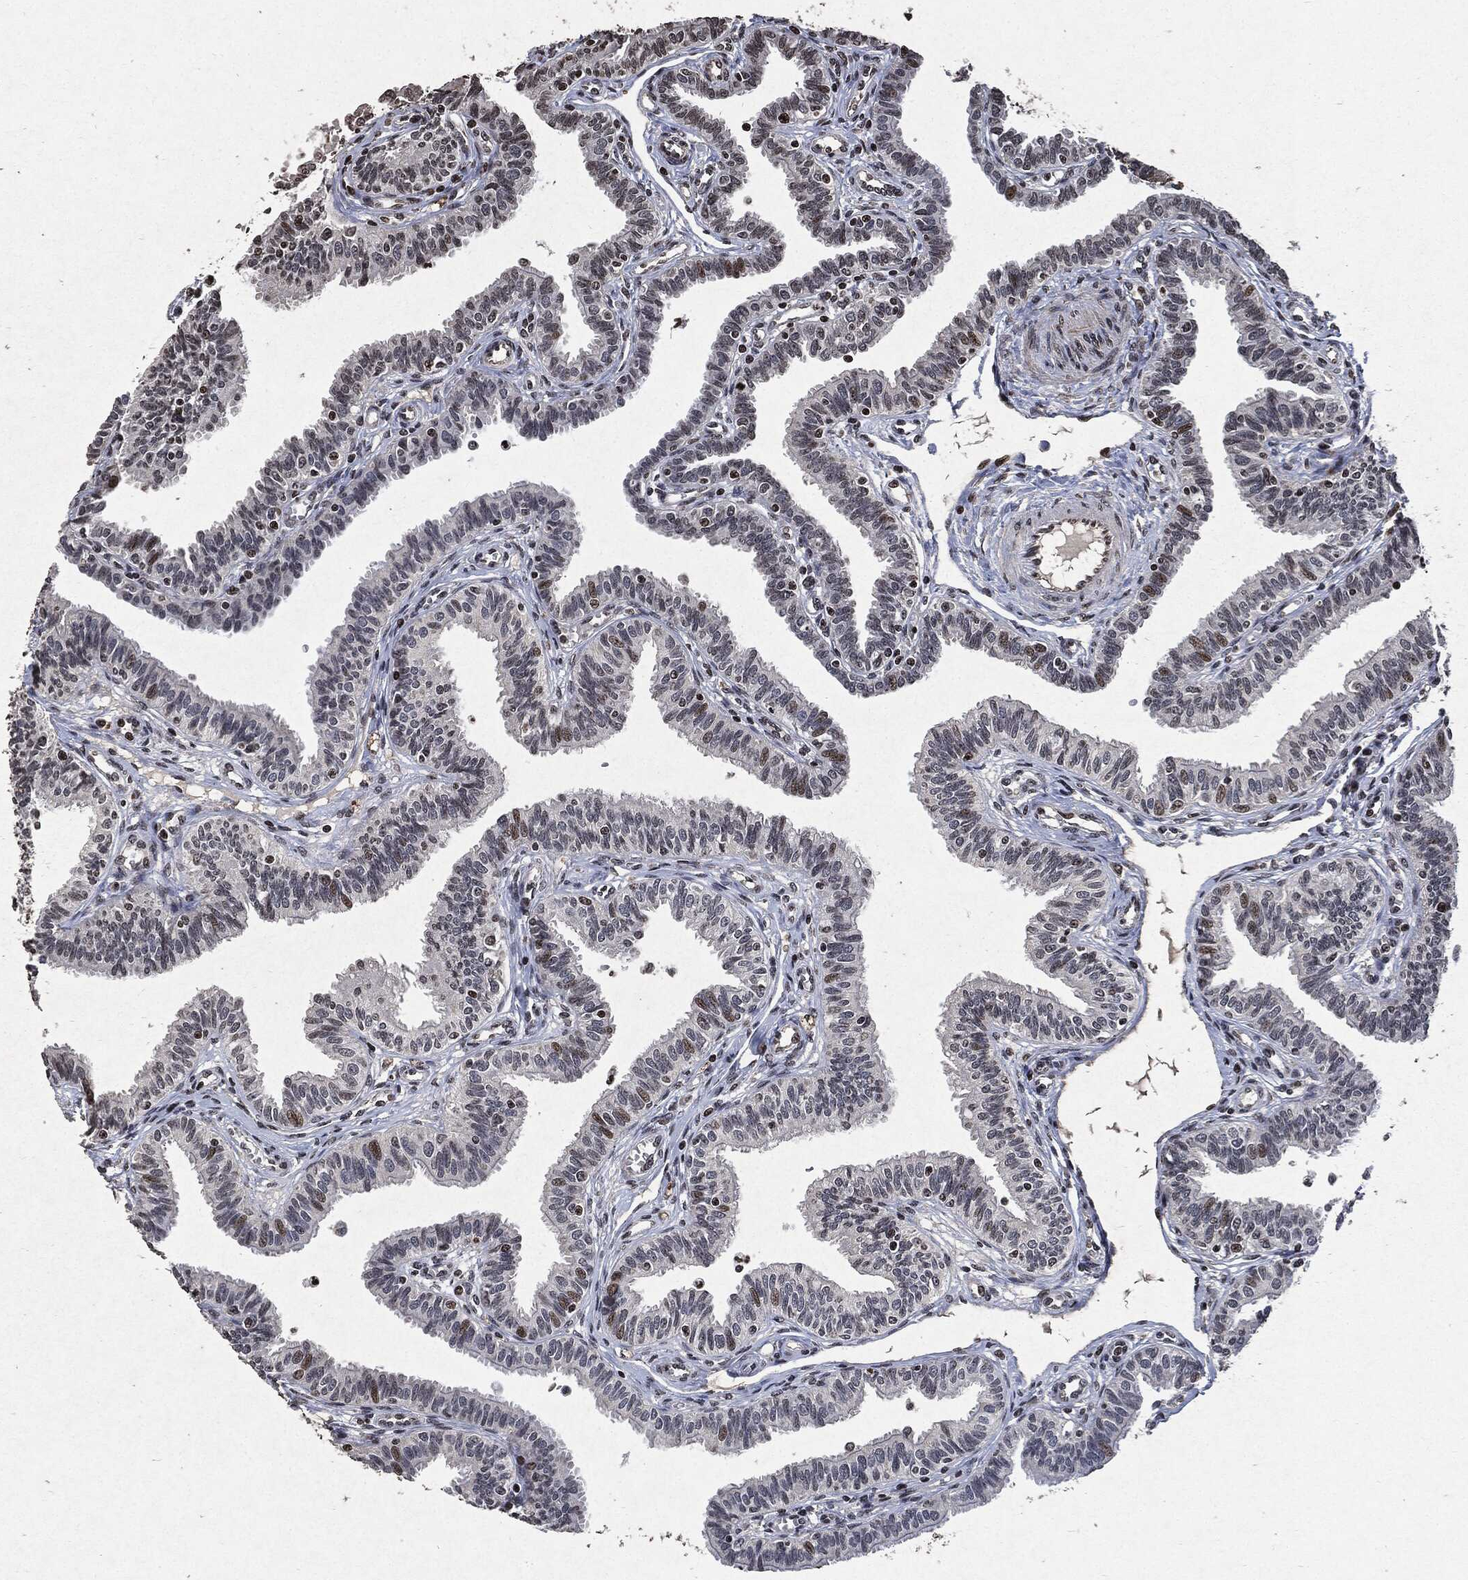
{"staining": {"intensity": "moderate", "quantity": "<25%", "location": "nuclear"}, "tissue": "fallopian tube", "cell_type": "Glandular cells", "image_type": "normal", "snomed": [{"axis": "morphology", "description": "Normal tissue, NOS"}, {"axis": "topography", "description": "Fallopian tube"}], "caption": "Immunohistochemistry (IHC) of normal fallopian tube displays low levels of moderate nuclear staining in about <25% of glandular cells. The staining was performed using DAB (3,3'-diaminobenzidine) to visualize the protein expression in brown, while the nuclei were stained in blue with hematoxylin (Magnification: 20x).", "gene": "JUN", "patient": {"sex": "female", "age": 36}}